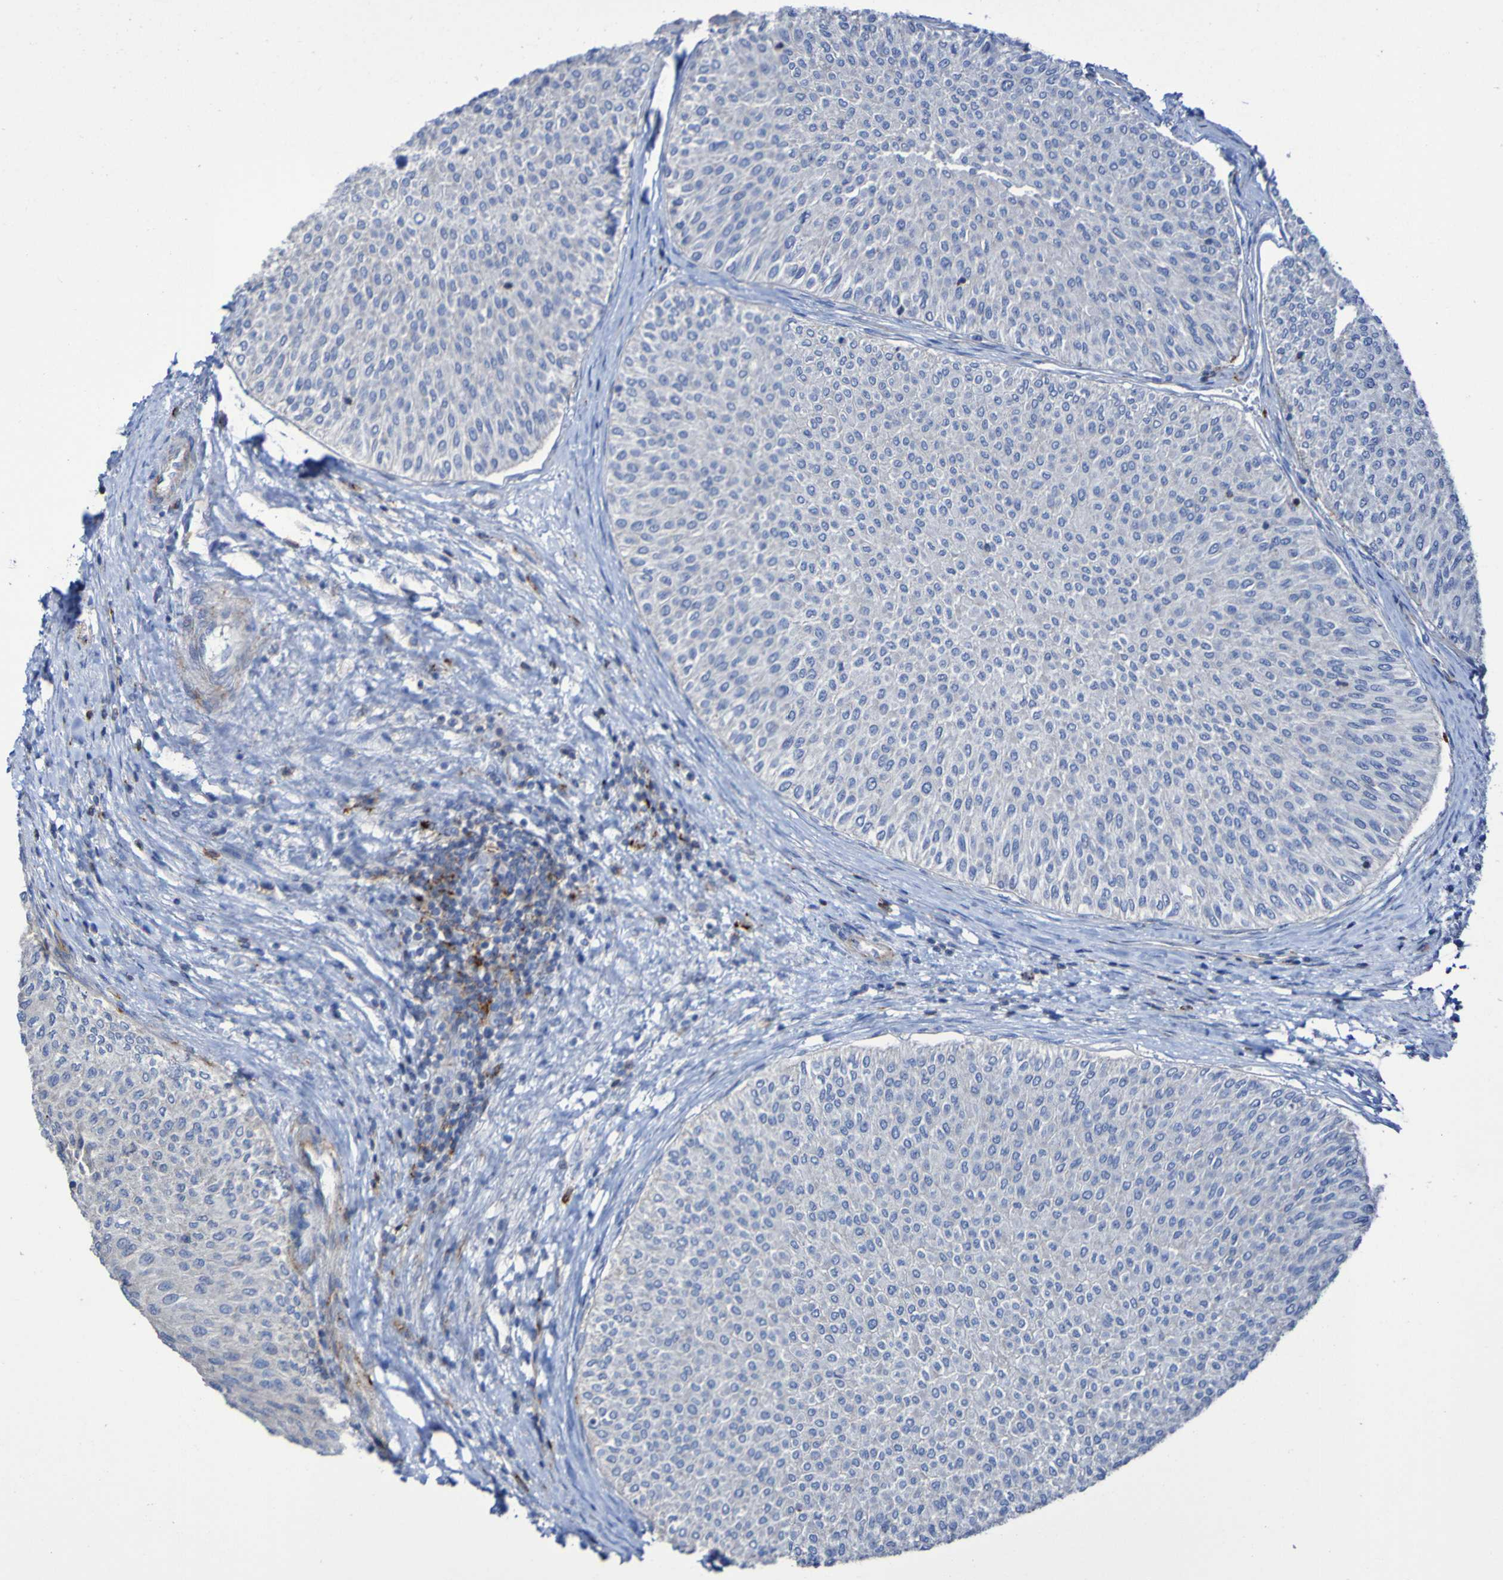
{"staining": {"intensity": "negative", "quantity": "none", "location": "none"}, "tissue": "urothelial cancer", "cell_type": "Tumor cells", "image_type": "cancer", "snomed": [{"axis": "morphology", "description": "Urothelial carcinoma, Low grade"}, {"axis": "topography", "description": "Urinary bladder"}], "caption": "Tumor cells show no significant protein staining in low-grade urothelial carcinoma. Brightfield microscopy of immunohistochemistry stained with DAB (brown) and hematoxylin (blue), captured at high magnification.", "gene": "RNF182", "patient": {"sex": "male", "age": 78}}